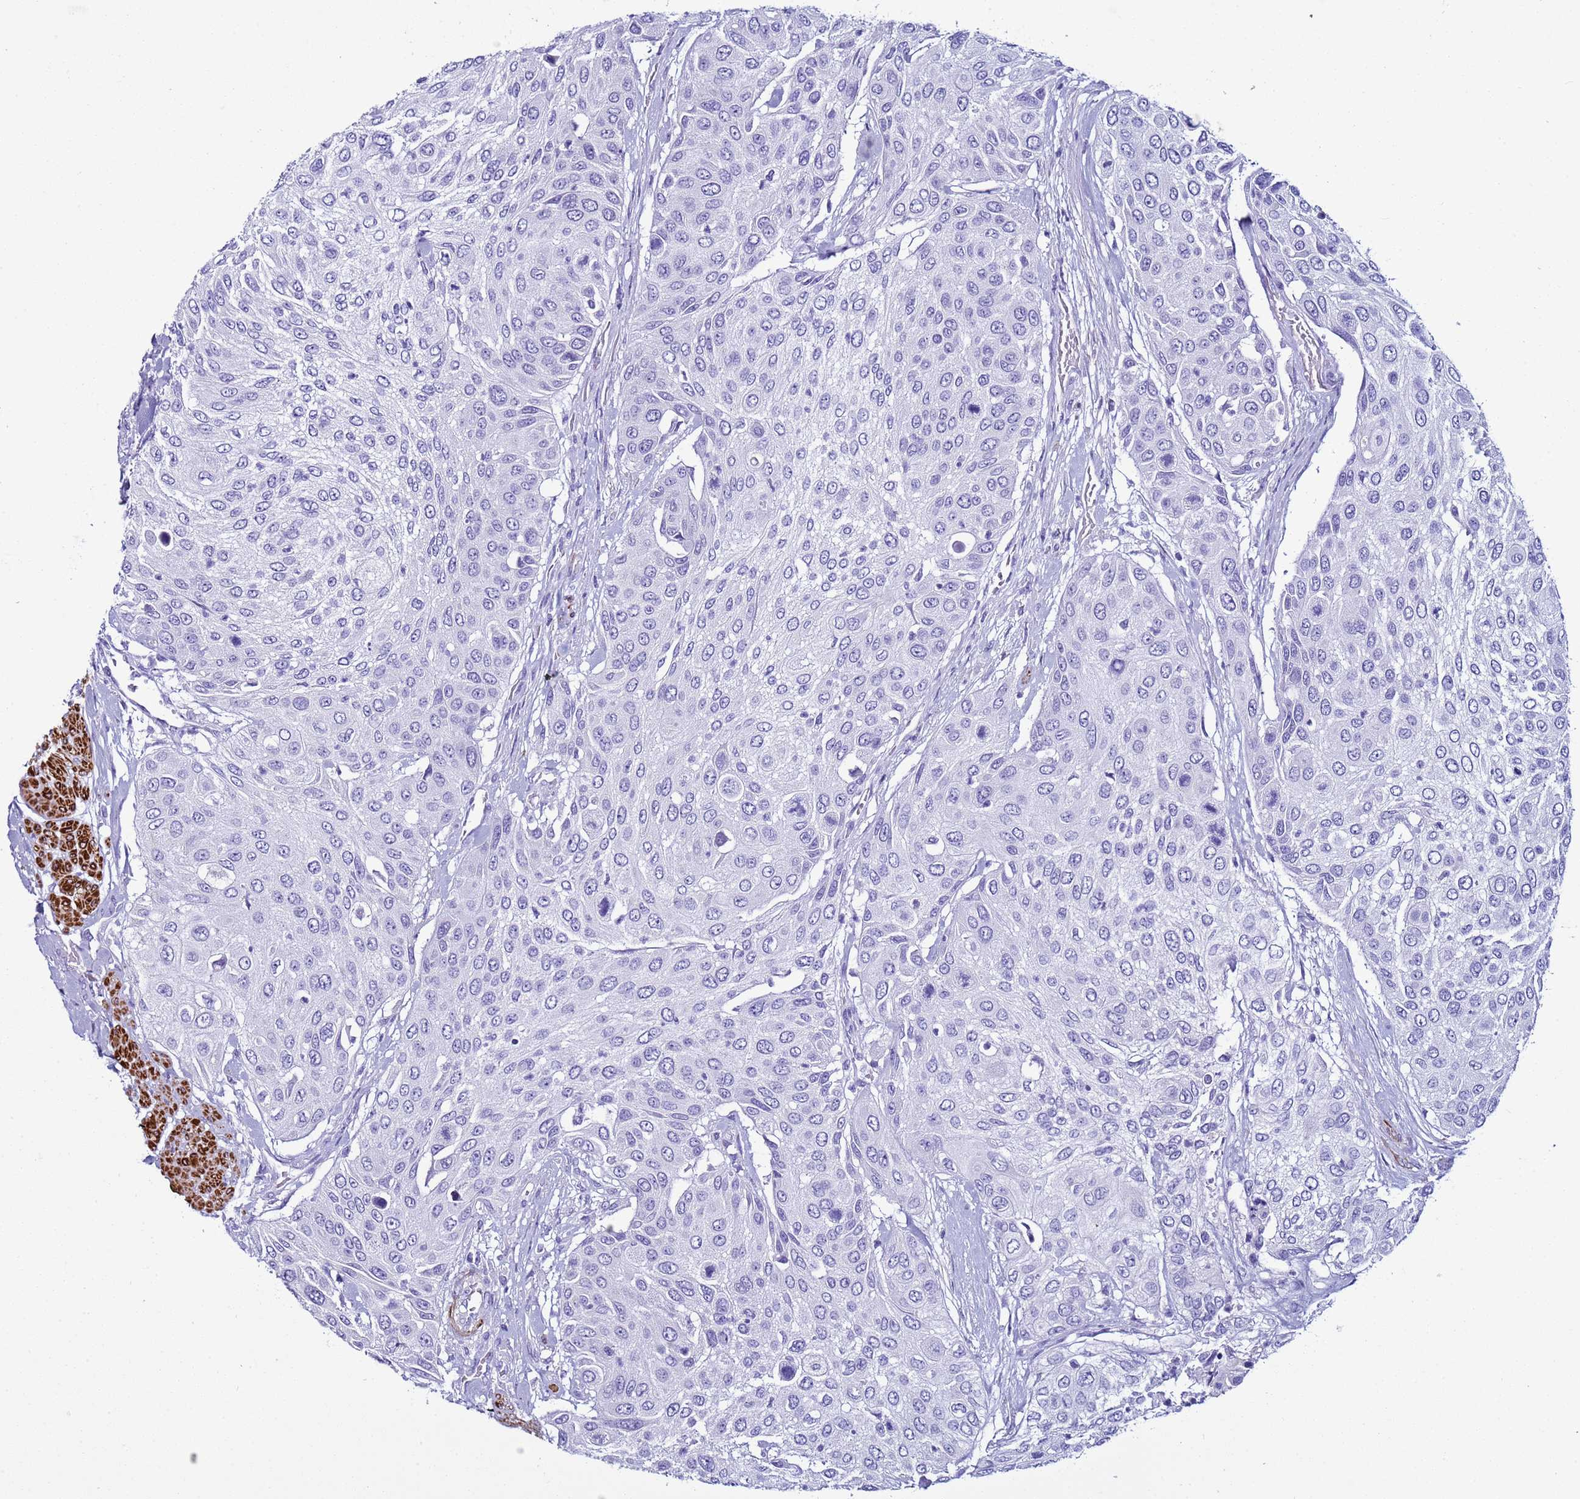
{"staining": {"intensity": "negative", "quantity": "none", "location": "none"}, "tissue": "urothelial cancer", "cell_type": "Tumor cells", "image_type": "cancer", "snomed": [{"axis": "morphology", "description": "Urothelial carcinoma, High grade"}, {"axis": "topography", "description": "Urinary bladder"}], "caption": "An image of high-grade urothelial carcinoma stained for a protein exhibits no brown staining in tumor cells.", "gene": "LCMT1", "patient": {"sex": "female", "age": 79}}